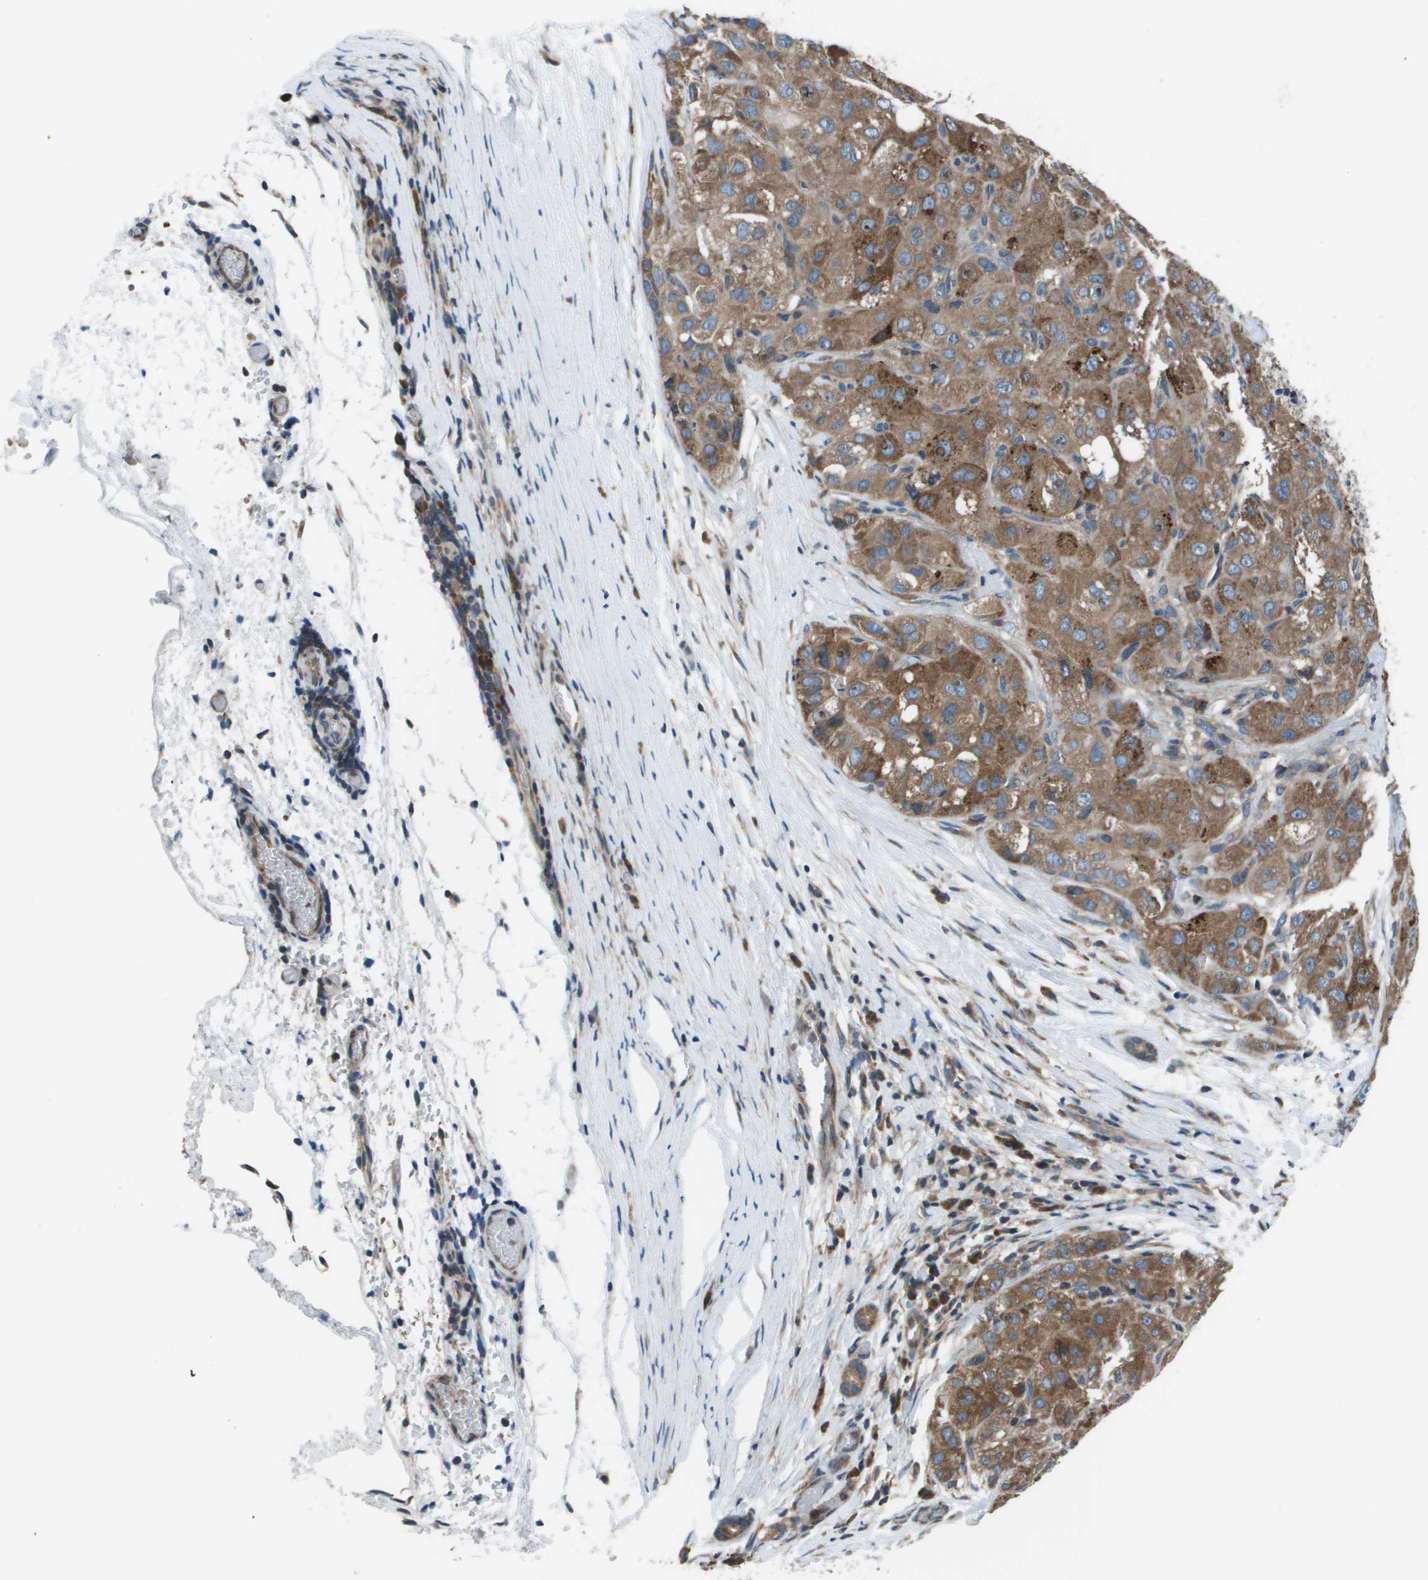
{"staining": {"intensity": "moderate", "quantity": ">75%", "location": "cytoplasmic/membranous"}, "tissue": "liver cancer", "cell_type": "Tumor cells", "image_type": "cancer", "snomed": [{"axis": "morphology", "description": "Carcinoma, Hepatocellular, NOS"}, {"axis": "topography", "description": "Liver"}], "caption": "There is medium levels of moderate cytoplasmic/membranous positivity in tumor cells of liver cancer, as demonstrated by immunohistochemical staining (brown color).", "gene": "EIF3B", "patient": {"sex": "male", "age": 80}}